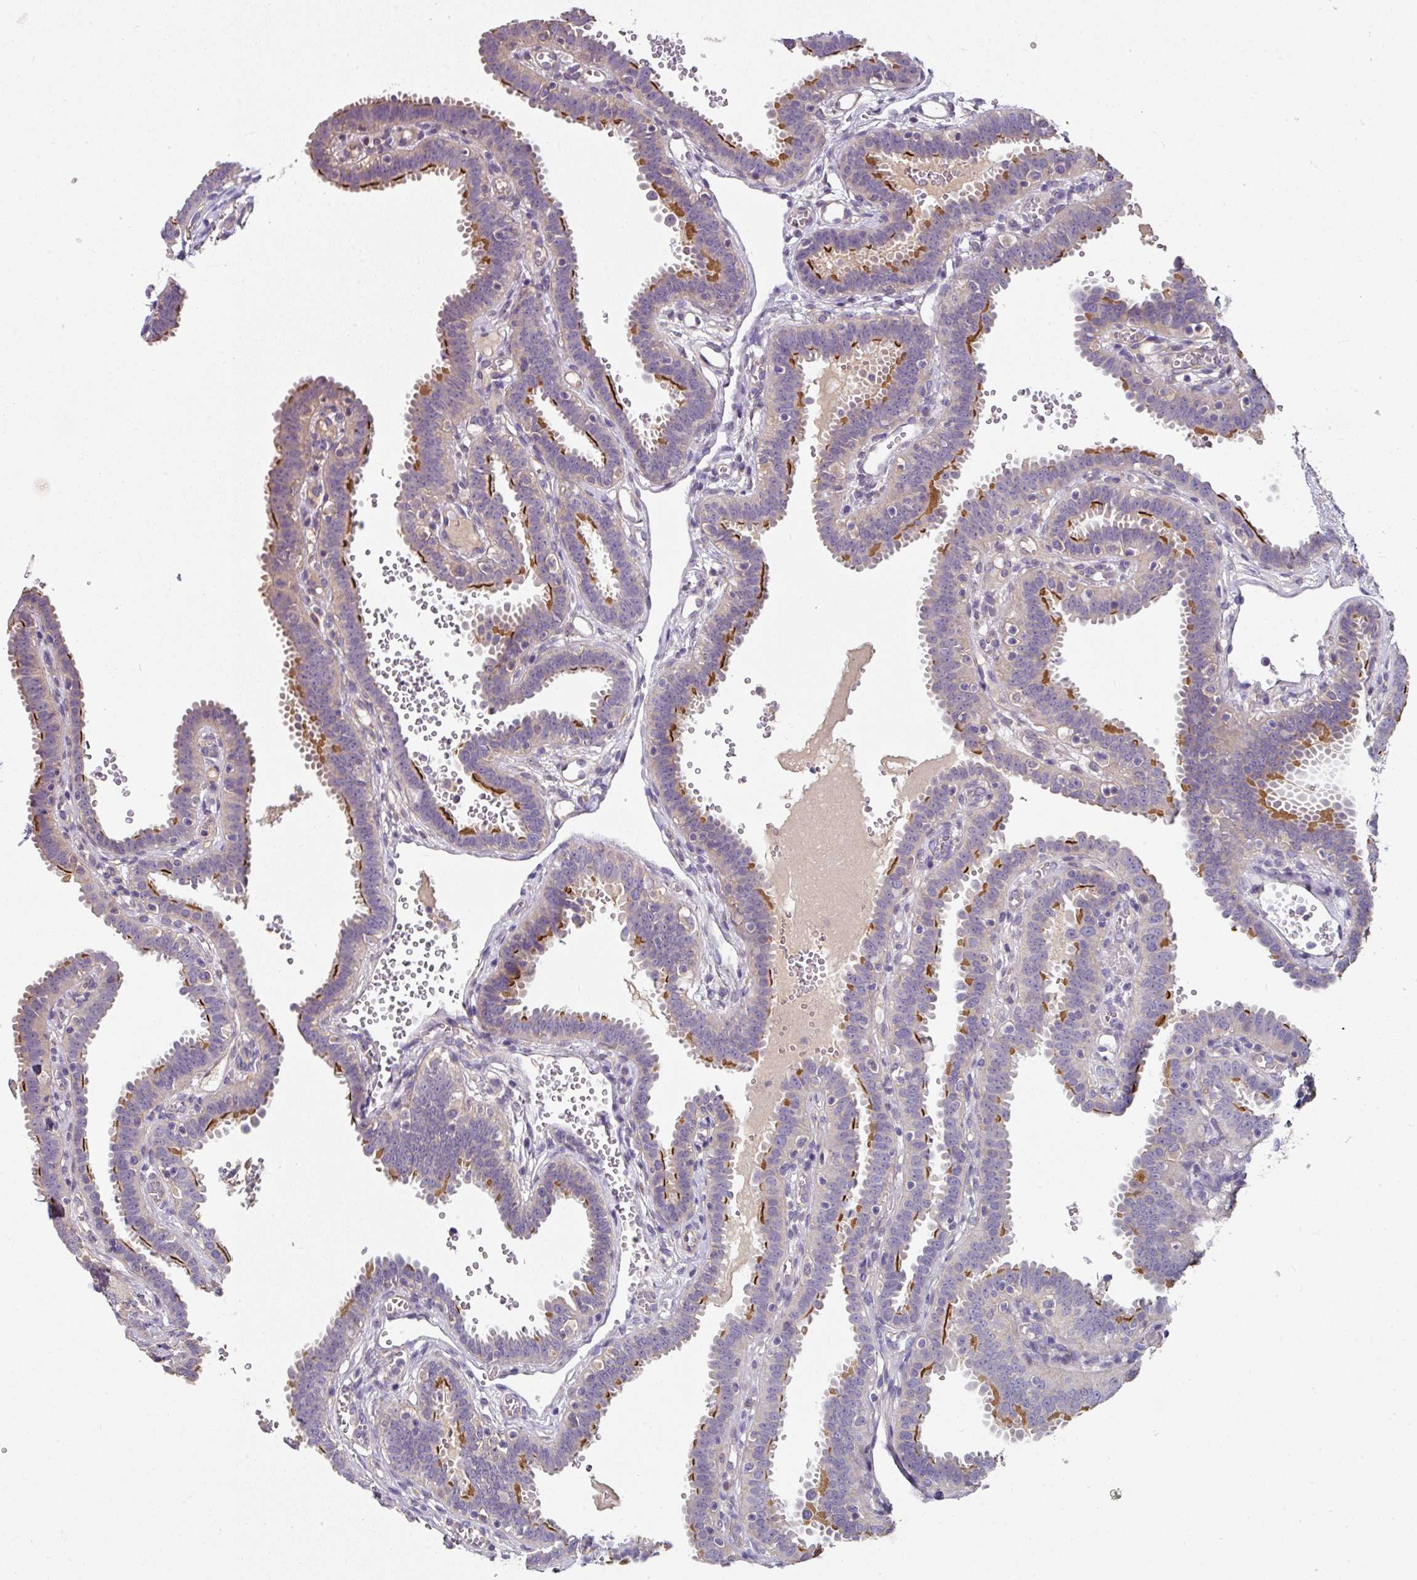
{"staining": {"intensity": "moderate", "quantity": "25%-75%", "location": "cytoplasmic/membranous"}, "tissue": "fallopian tube", "cell_type": "Glandular cells", "image_type": "normal", "snomed": [{"axis": "morphology", "description": "Normal tissue, NOS"}, {"axis": "topography", "description": "Fallopian tube"}], "caption": "Normal fallopian tube was stained to show a protein in brown. There is medium levels of moderate cytoplasmic/membranous expression in about 25%-75% of glandular cells. Nuclei are stained in blue.", "gene": "C4orf48", "patient": {"sex": "female", "age": 37}}